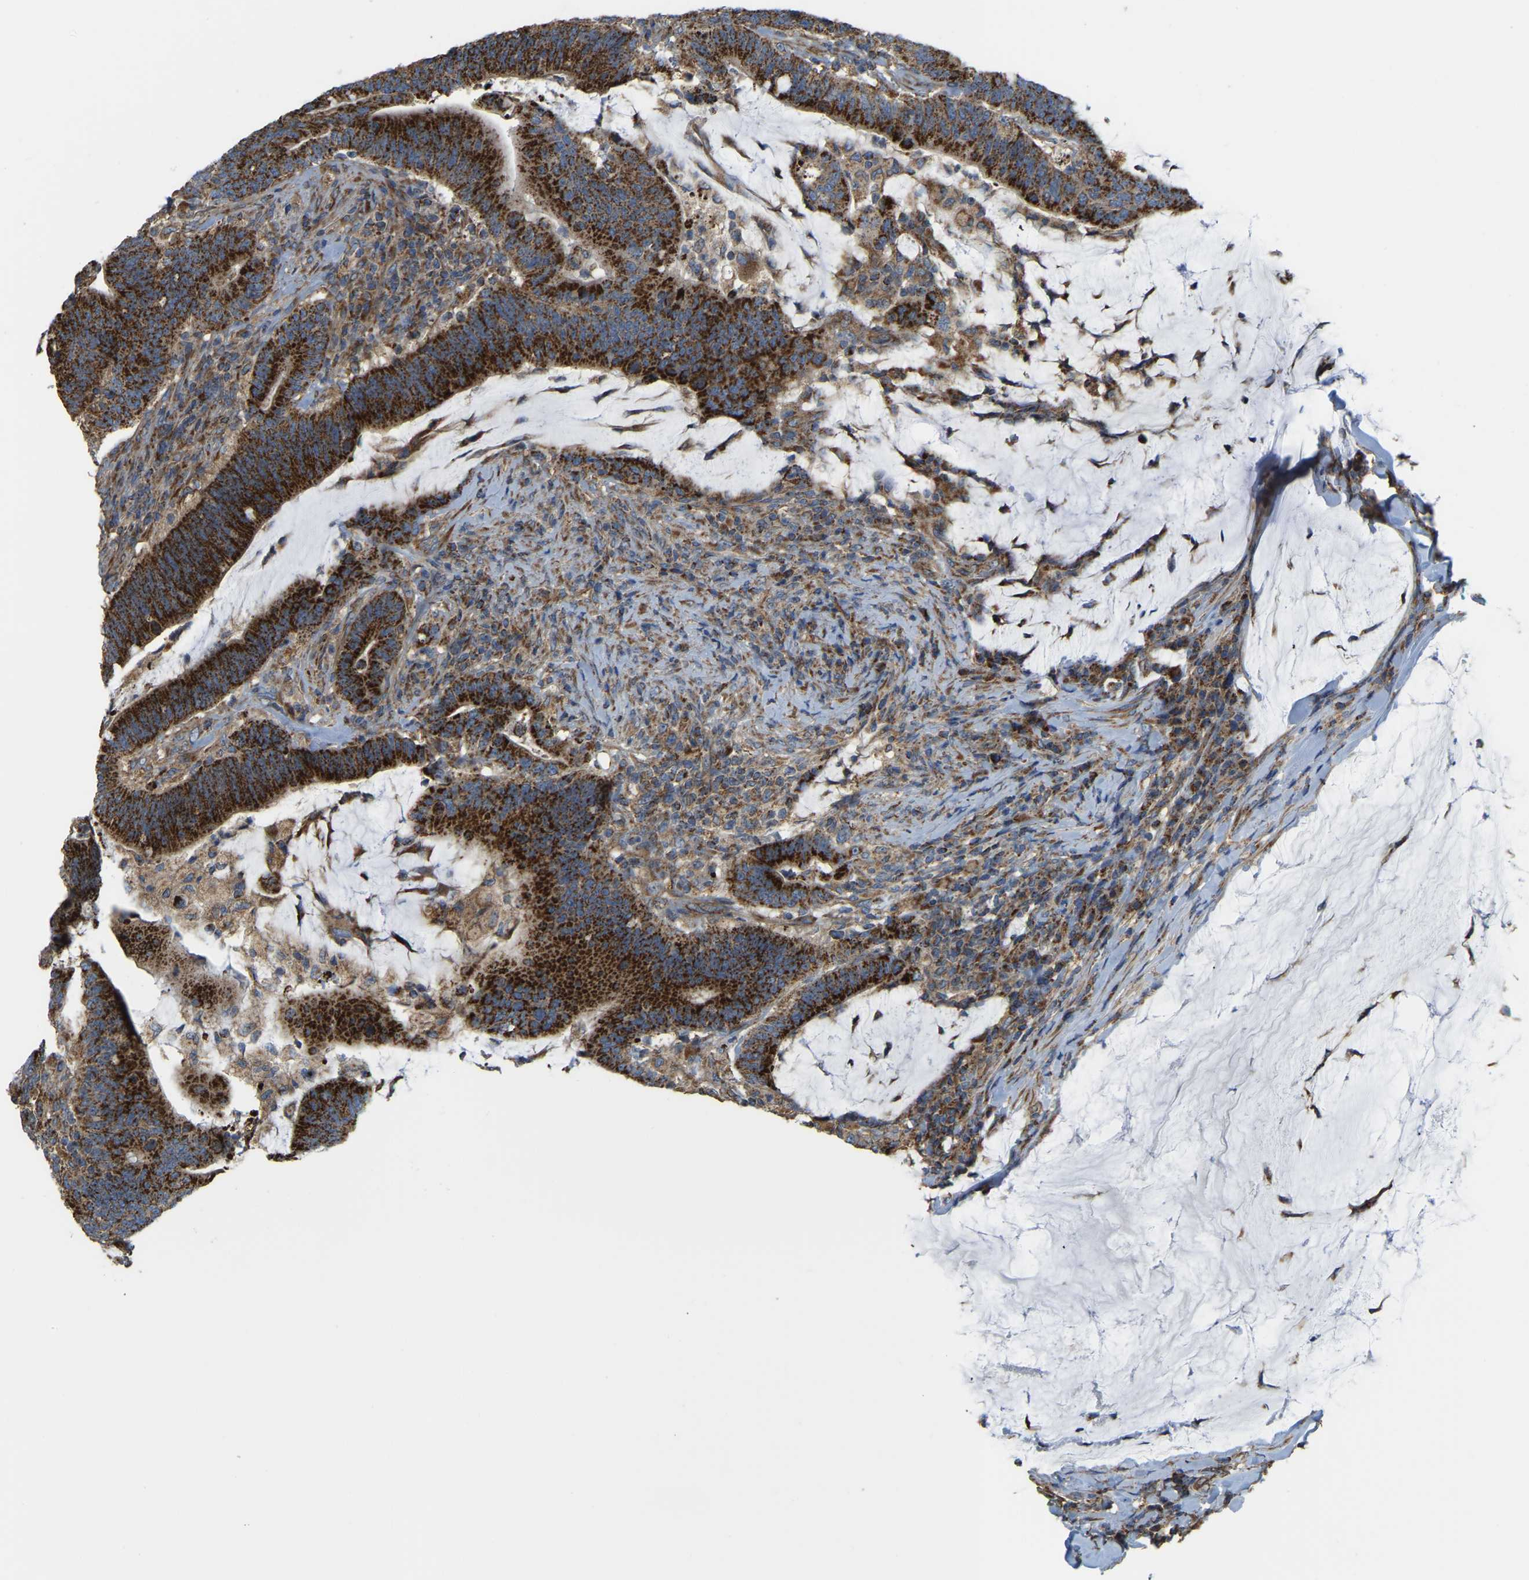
{"staining": {"intensity": "strong", "quantity": ">75%", "location": "cytoplasmic/membranous"}, "tissue": "colorectal cancer", "cell_type": "Tumor cells", "image_type": "cancer", "snomed": [{"axis": "morphology", "description": "Normal tissue, NOS"}, {"axis": "morphology", "description": "Adenocarcinoma, NOS"}, {"axis": "topography", "description": "Colon"}], "caption": "DAB (3,3'-diaminobenzidine) immunohistochemical staining of colorectal adenocarcinoma exhibits strong cytoplasmic/membranous protein positivity in approximately >75% of tumor cells.", "gene": "PSMD7", "patient": {"sex": "female", "age": 66}}